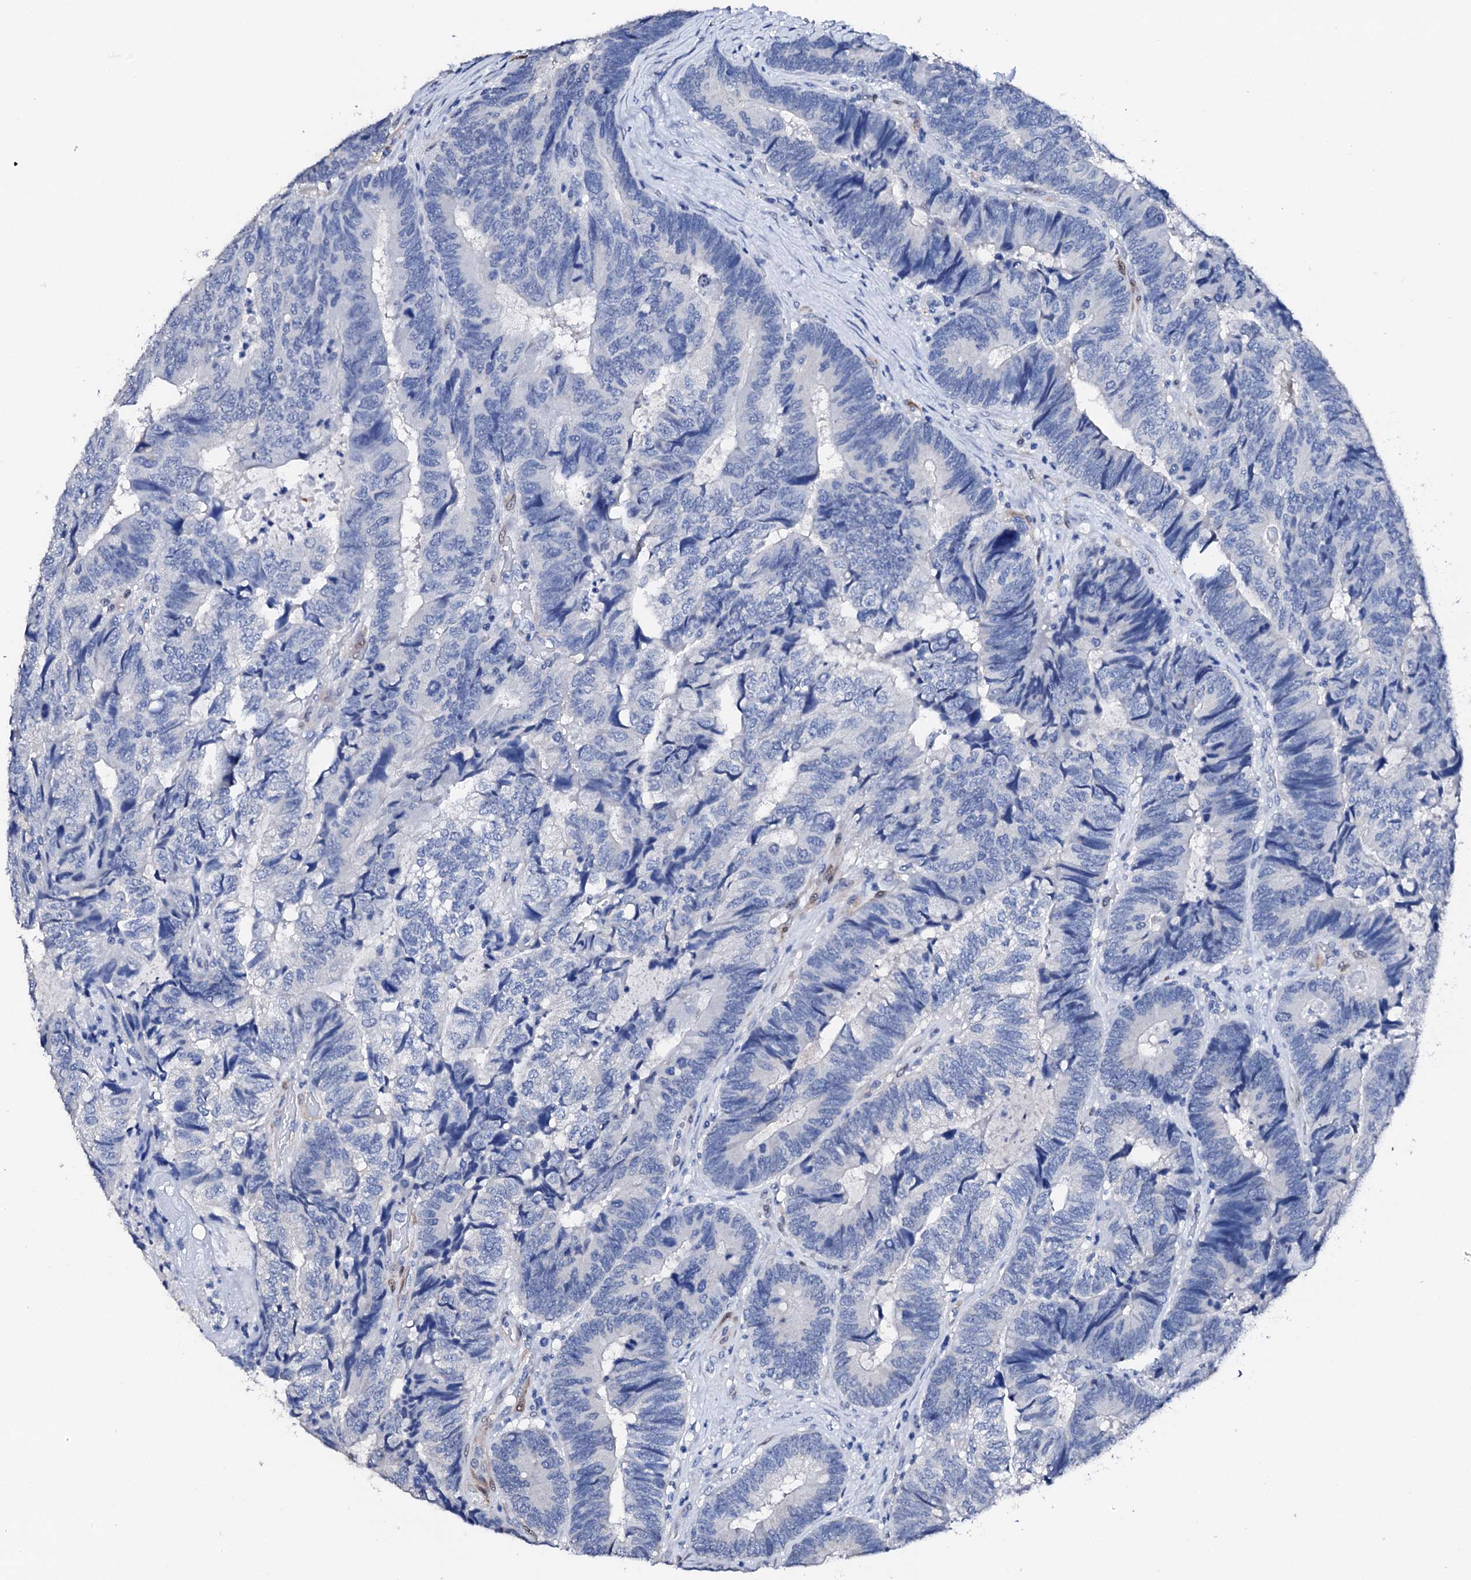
{"staining": {"intensity": "negative", "quantity": "none", "location": "none"}, "tissue": "colorectal cancer", "cell_type": "Tumor cells", "image_type": "cancer", "snomed": [{"axis": "morphology", "description": "Adenocarcinoma, NOS"}, {"axis": "topography", "description": "Colon"}], "caption": "Immunohistochemistry (IHC) micrograph of adenocarcinoma (colorectal) stained for a protein (brown), which exhibits no positivity in tumor cells. Nuclei are stained in blue.", "gene": "NRIP2", "patient": {"sex": "female", "age": 67}}